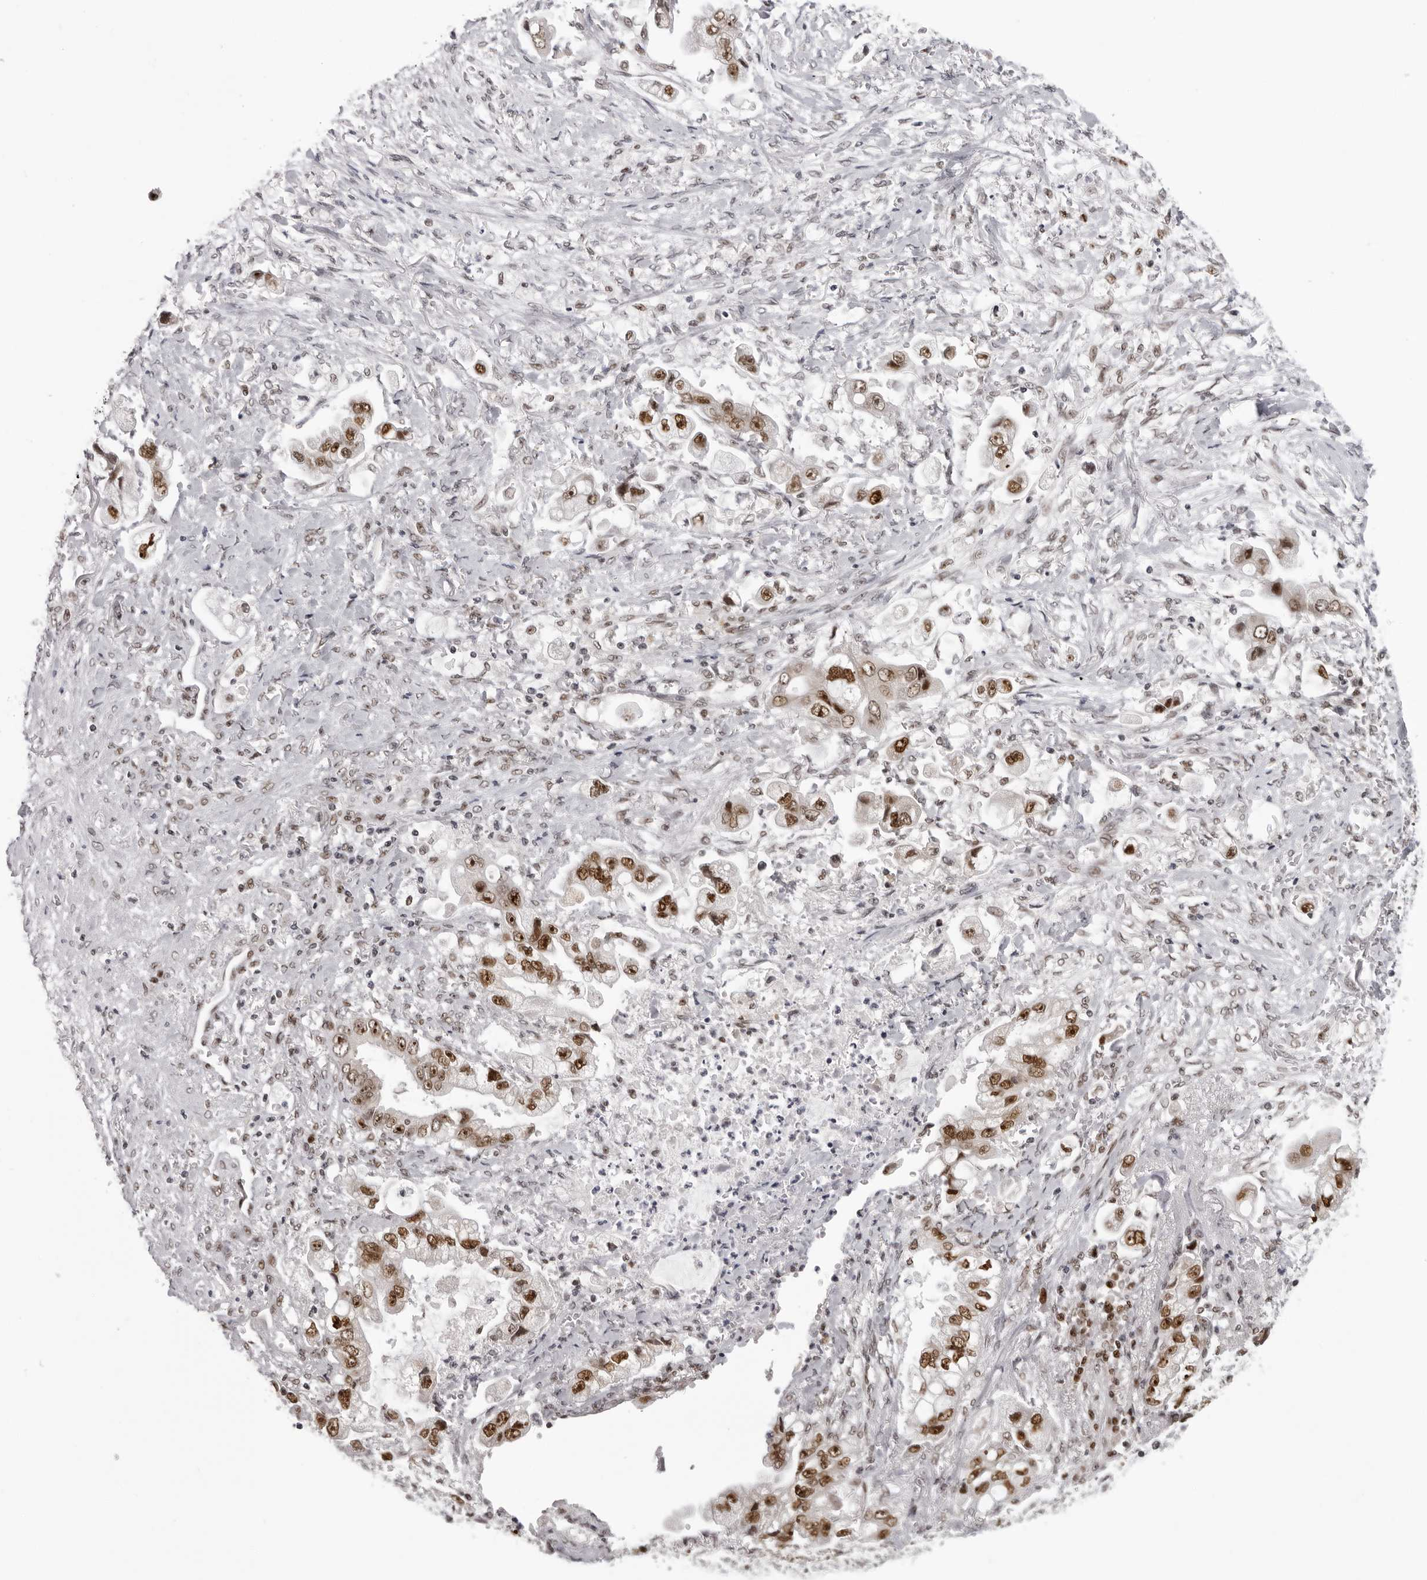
{"staining": {"intensity": "moderate", "quantity": ">75%", "location": "nuclear"}, "tissue": "stomach cancer", "cell_type": "Tumor cells", "image_type": "cancer", "snomed": [{"axis": "morphology", "description": "Adenocarcinoma, NOS"}, {"axis": "topography", "description": "Stomach"}], "caption": "This is a micrograph of immunohistochemistry (IHC) staining of adenocarcinoma (stomach), which shows moderate staining in the nuclear of tumor cells.", "gene": "HEXIM2", "patient": {"sex": "male", "age": 62}}